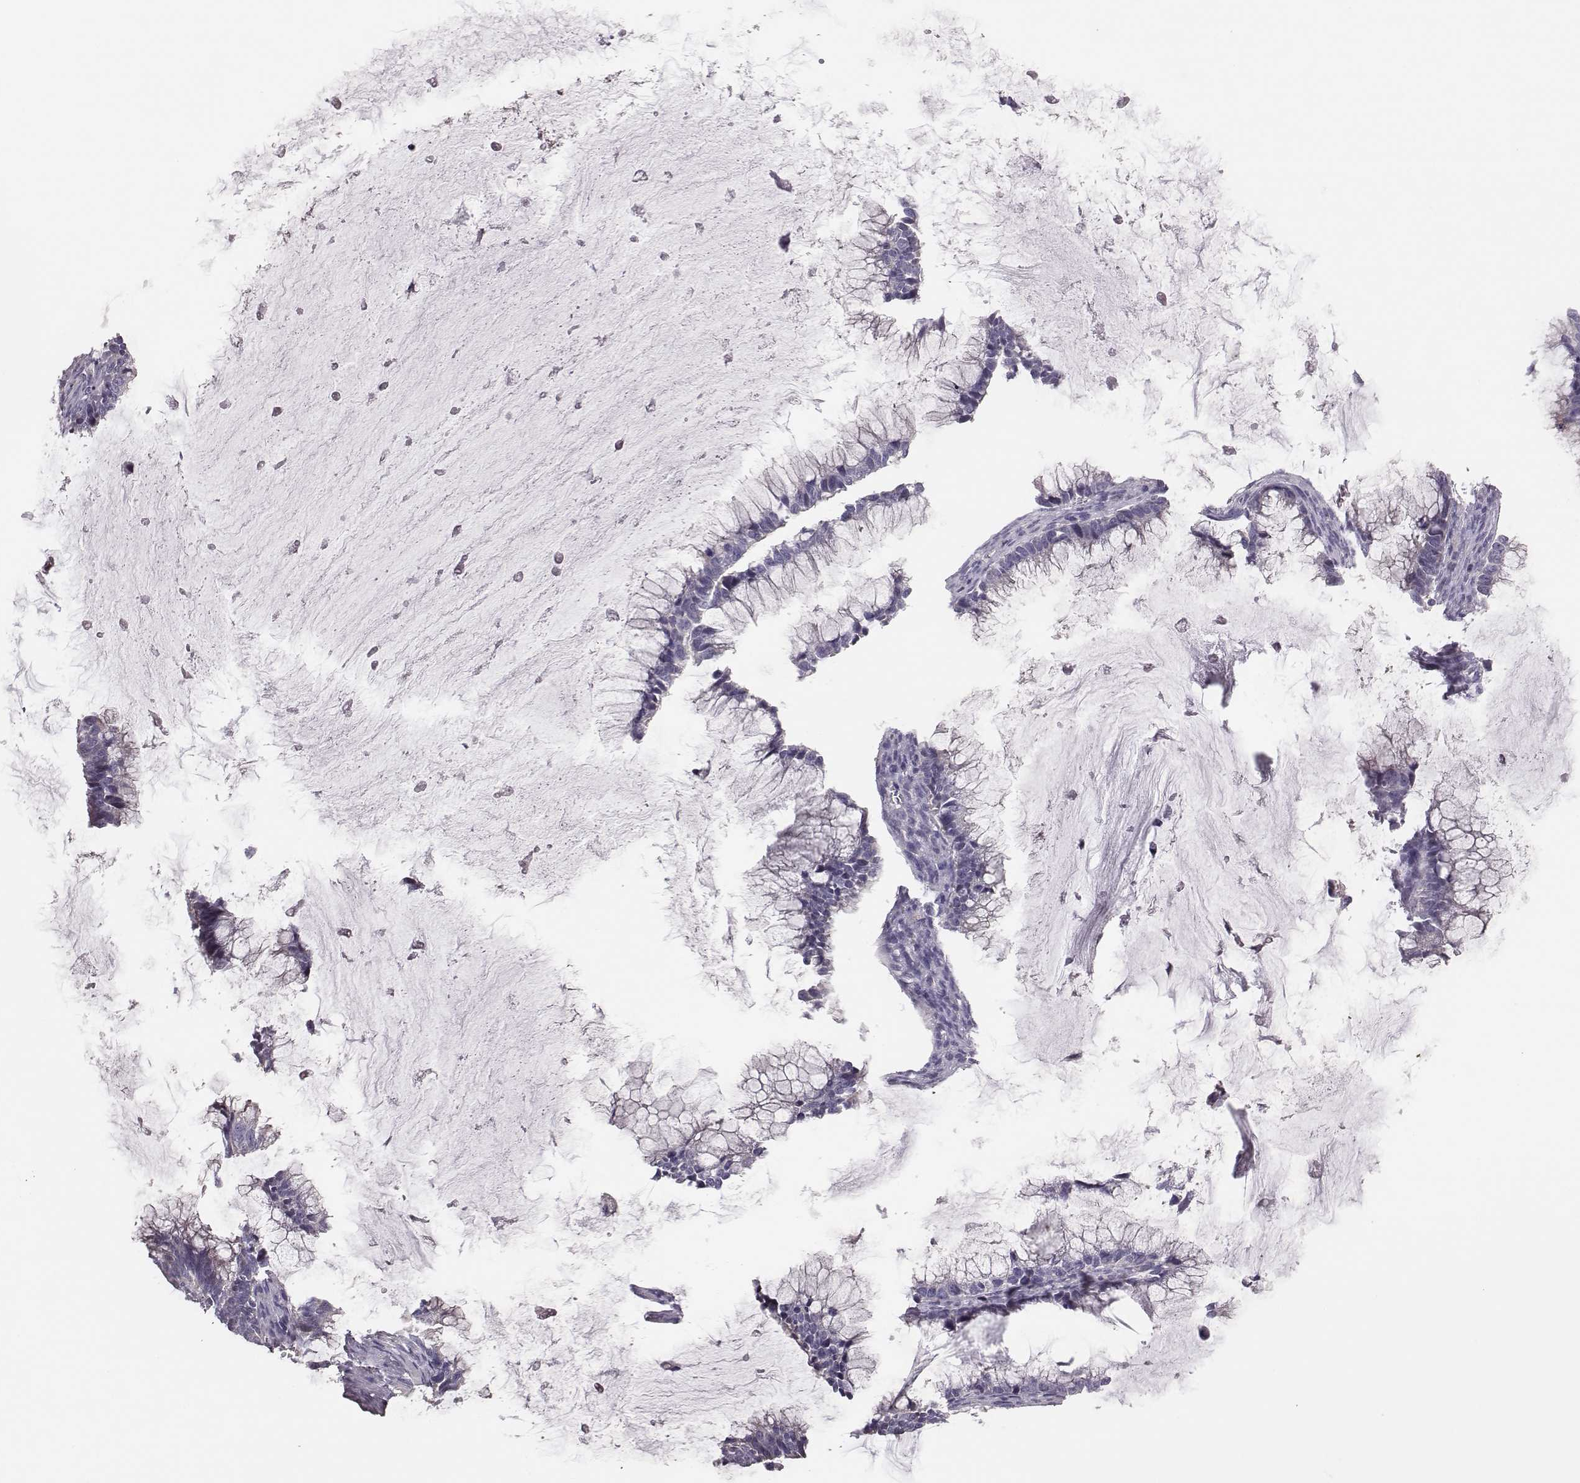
{"staining": {"intensity": "negative", "quantity": "none", "location": "none"}, "tissue": "ovarian cancer", "cell_type": "Tumor cells", "image_type": "cancer", "snomed": [{"axis": "morphology", "description": "Cystadenocarcinoma, mucinous, NOS"}, {"axis": "topography", "description": "Ovary"}], "caption": "This micrograph is of ovarian mucinous cystadenocarcinoma stained with IHC to label a protein in brown with the nuclei are counter-stained blue. There is no positivity in tumor cells.", "gene": "P2RY10", "patient": {"sex": "female", "age": 38}}